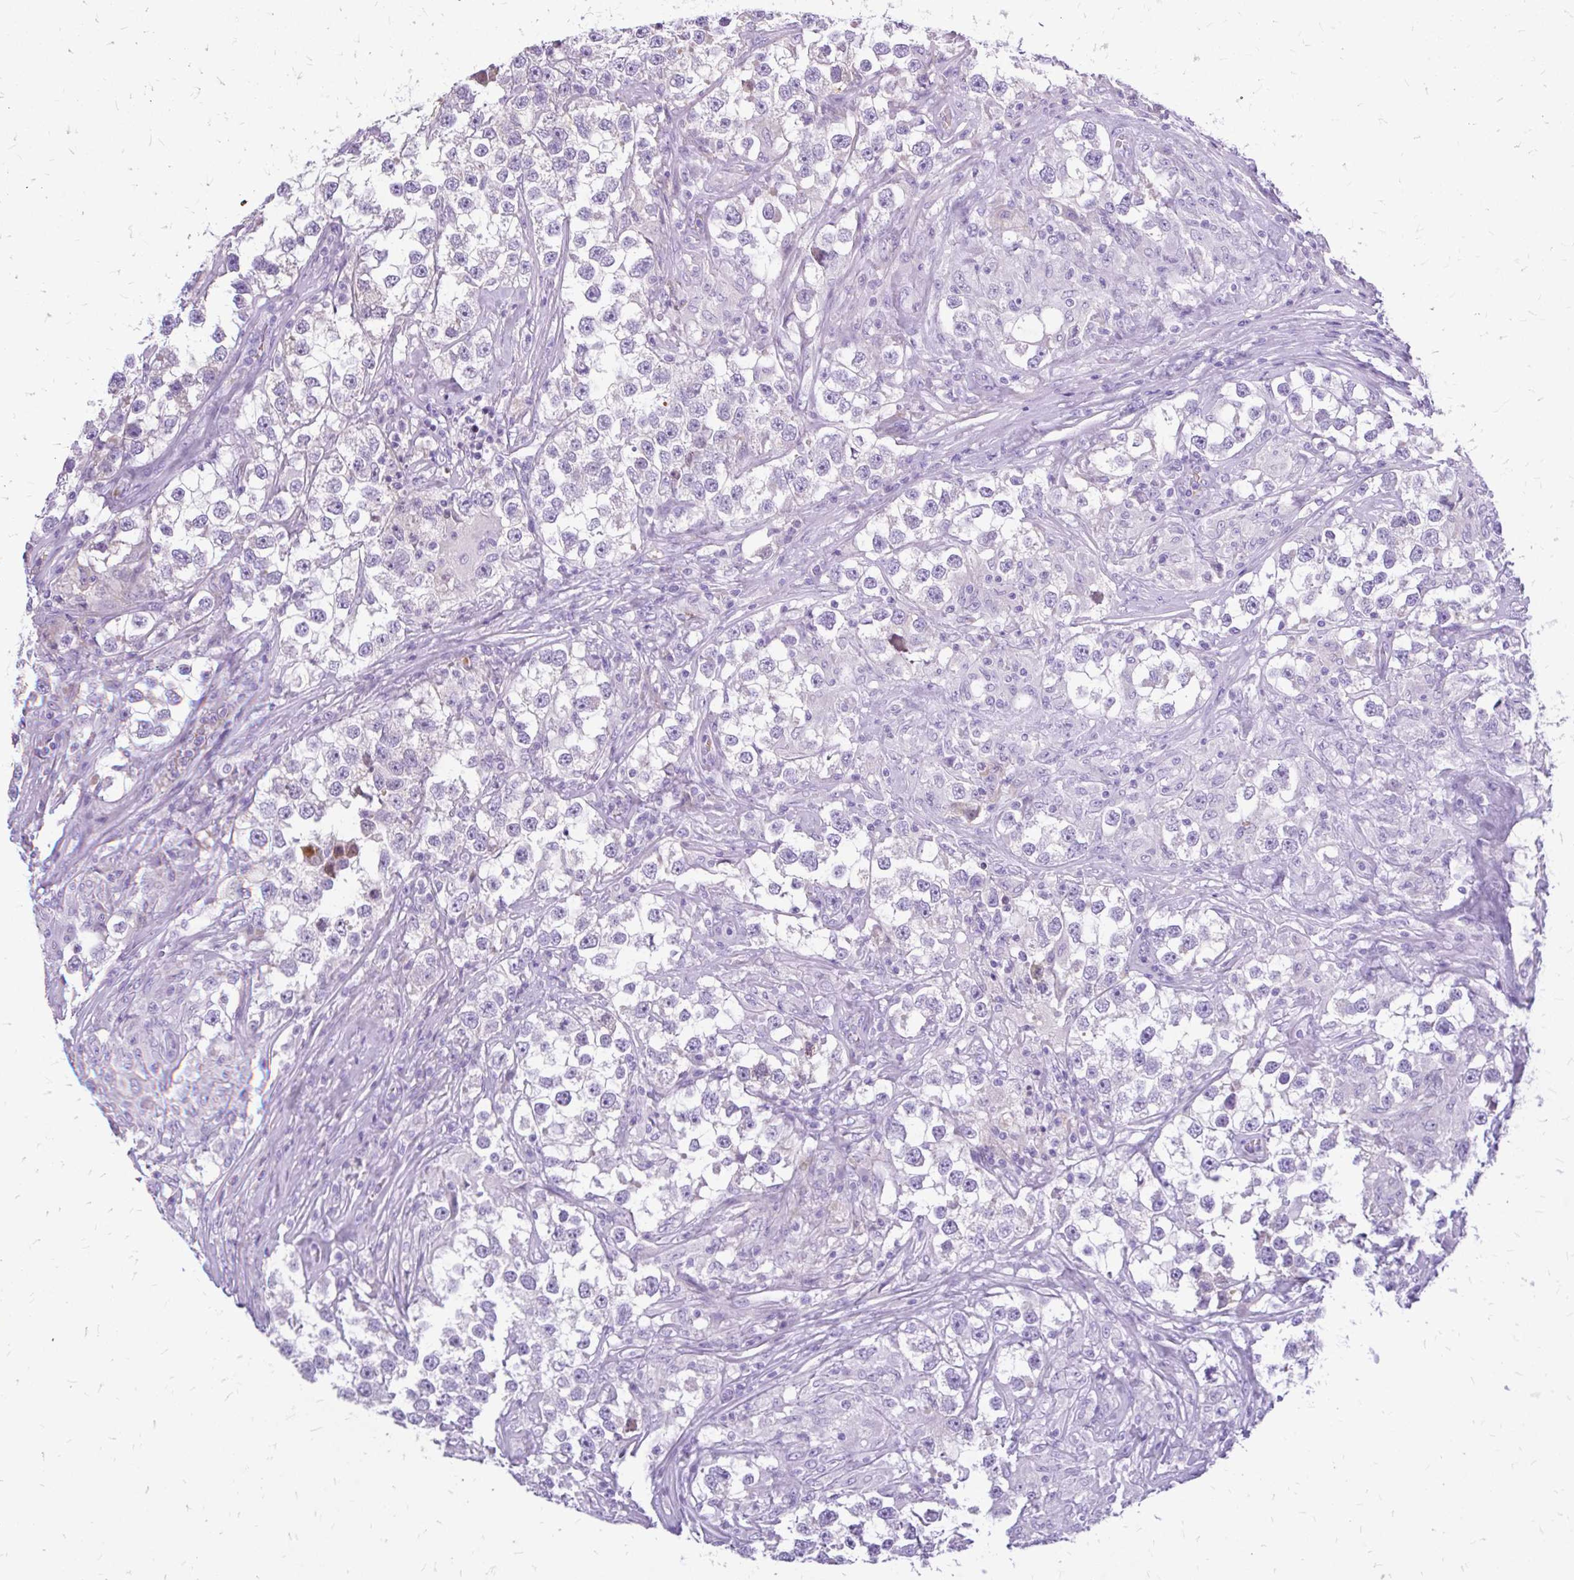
{"staining": {"intensity": "negative", "quantity": "none", "location": "none"}, "tissue": "testis cancer", "cell_type": "Tumor cells", "image_type": "cancer", "snomed": [{"axis": "morphology", "description": "Seminoma, NOS"}, {"axis": "topography", "description": "Testis"}], "caption": "An immunohistochemistry (IHC) image of testis seminoma is shown. There is no staining in tumor cells of testis seminoma. Brightfield microscopy of immunohistochemistry (IHC) stained with DAB (brown) and hematoxylin (blue), captured at high magnification.", "gene": "MAP1LC3A", "patient": {"sex": "male", "age": 46}}